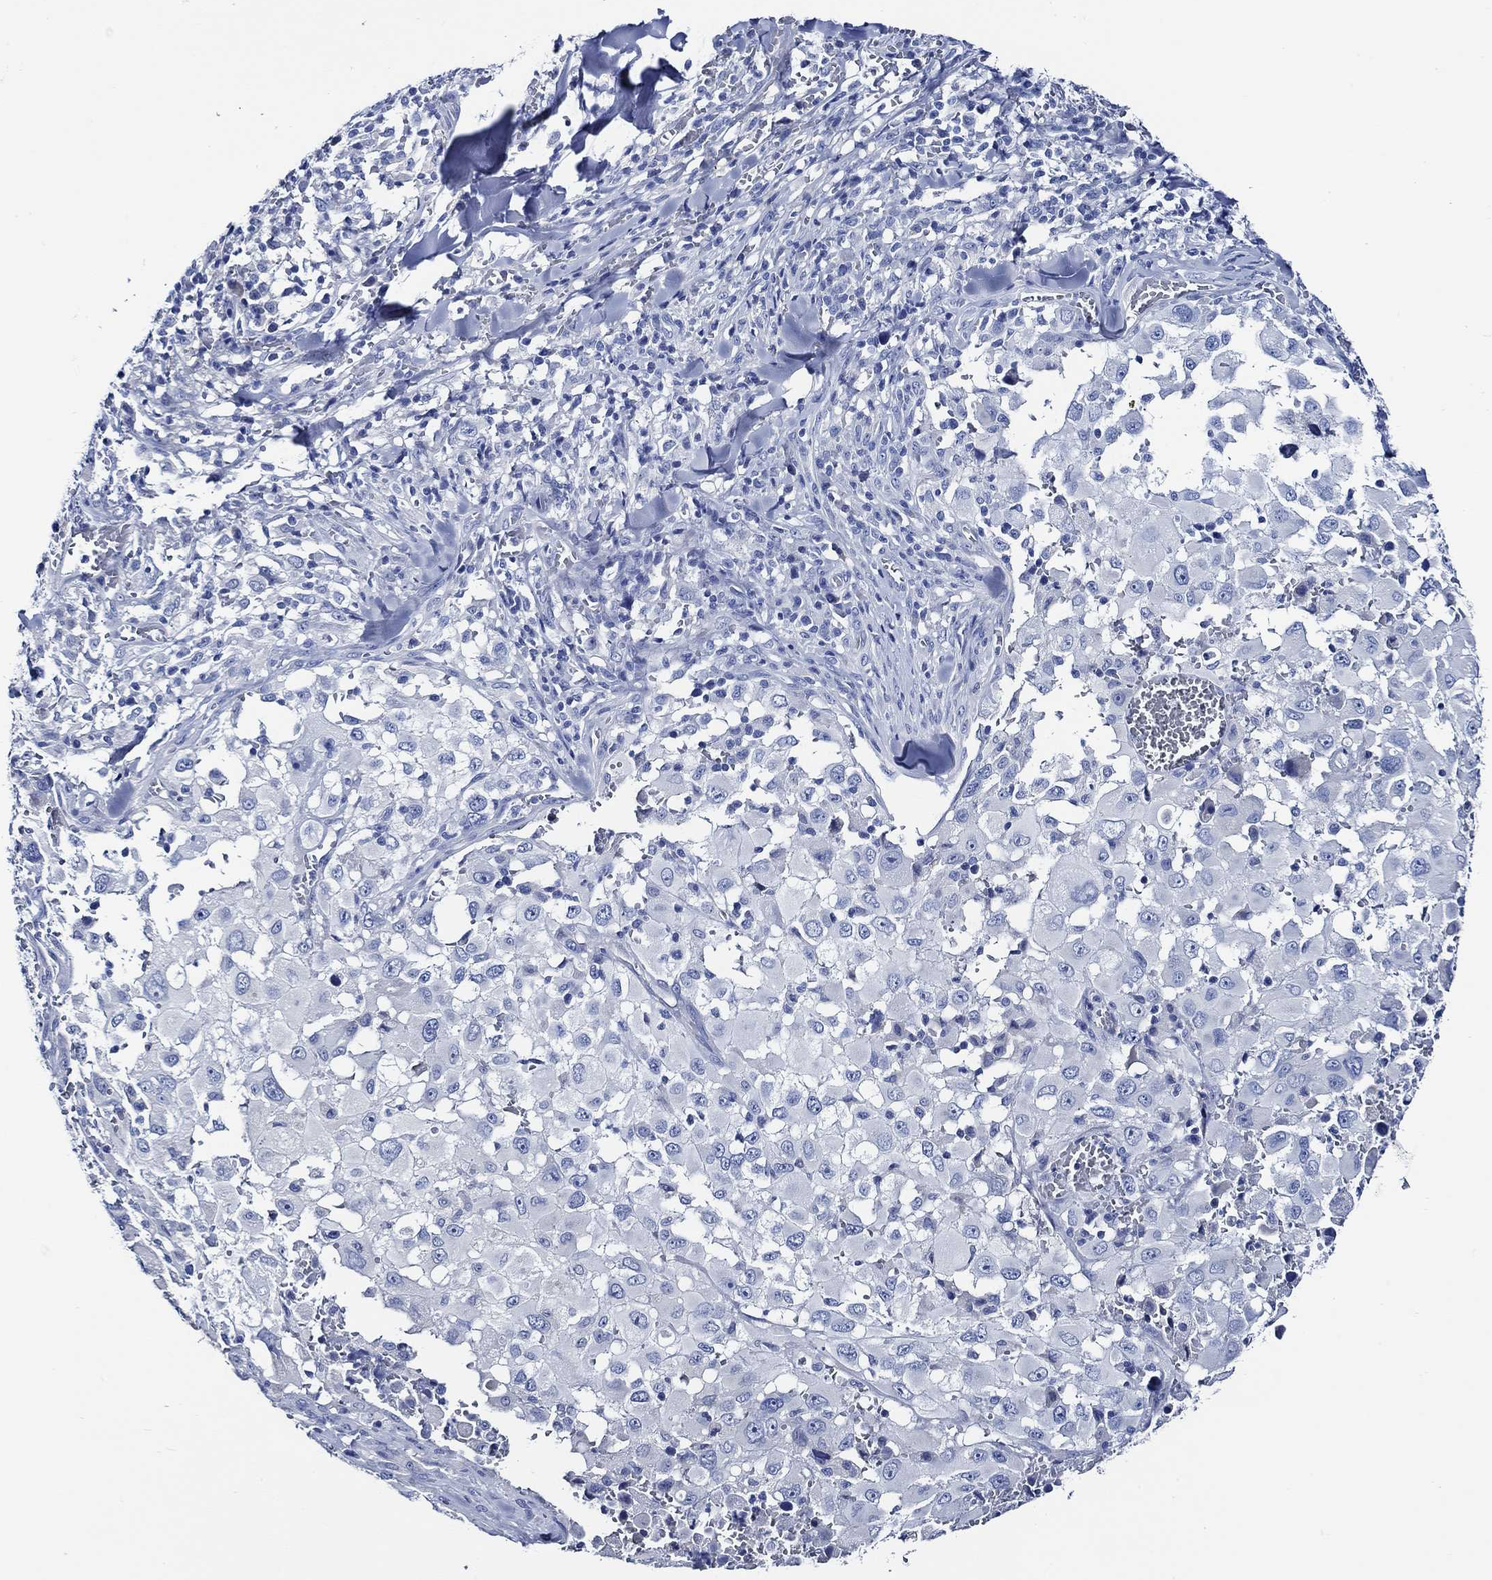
{"staining": {"intensity": "negative", "quantity": "none", "location": "none"}, "tissue": "melanoma", "cell_type": "Tumor cells", "image_type": "cancer", "snomed": [{"axis": "morphology", "description": "Malignant melanoma, Metastatic site"}, {"axis": "topography", "description": "Lymph node"}], "caption": "Immunohistochemistry (IHC) photomicrograph of human malignant melanoma (metastatic site) stained for a protein (brown), which displays no expression in tumor cells.", "gene": "WDR62", "patient": {"sex": "male", "age": 50}}